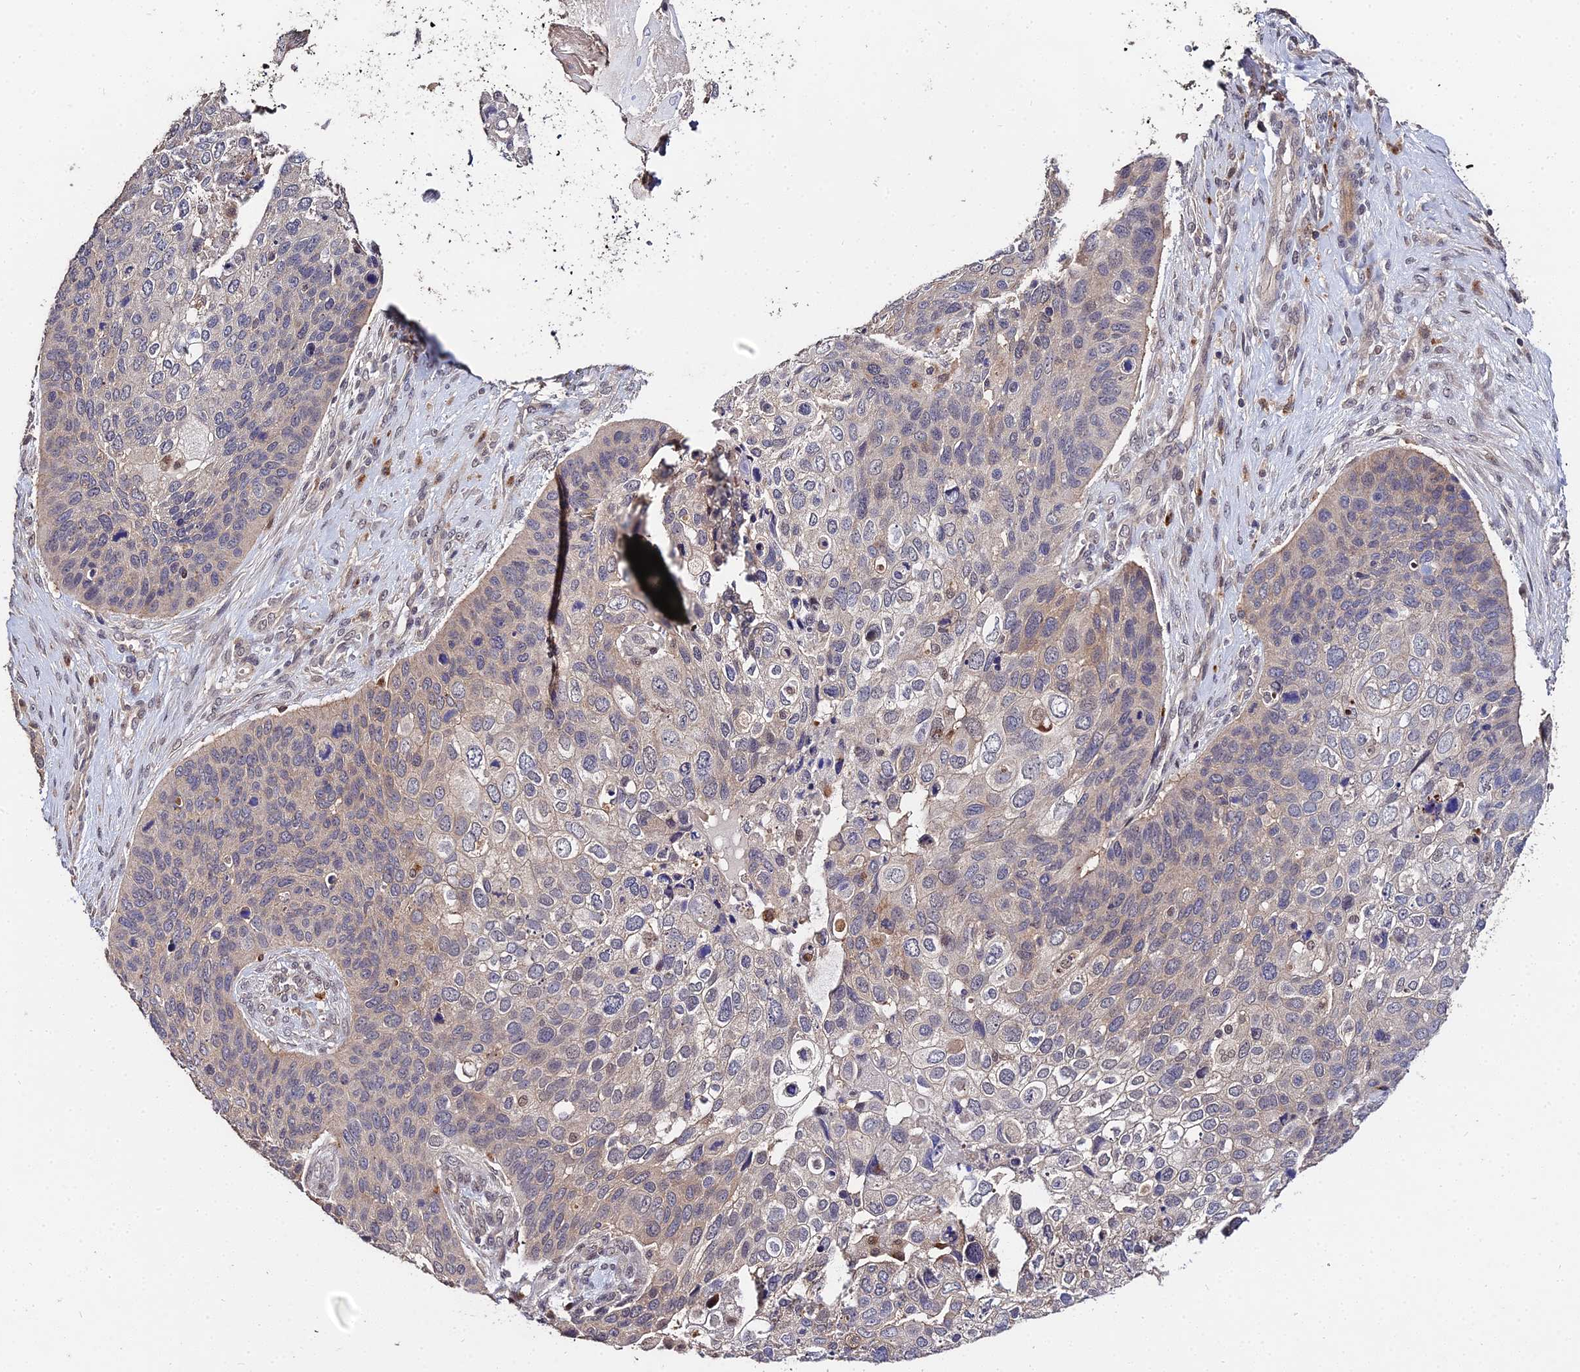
{"staining": {"intensity": "weak", "quantity": "<25%", "location": "cytoplasmic/membranous,nuclear"}, "tissue": "skin cancer", "cell_type": "Tumor cells", "image_type": "cancer", "snomed": [{"axis": "morphology", "description": "Basal cell carcinoma"}, {"axis": "topography", "description": "Skin"}], "caption": "This is a image of immunohistochemistry (IHC) staining of skin cancer (basal cell carcinoma), which shows no expression in tumor cells.", "gene": "LSM5", "patient": {"sex": "female", "age": 74}}